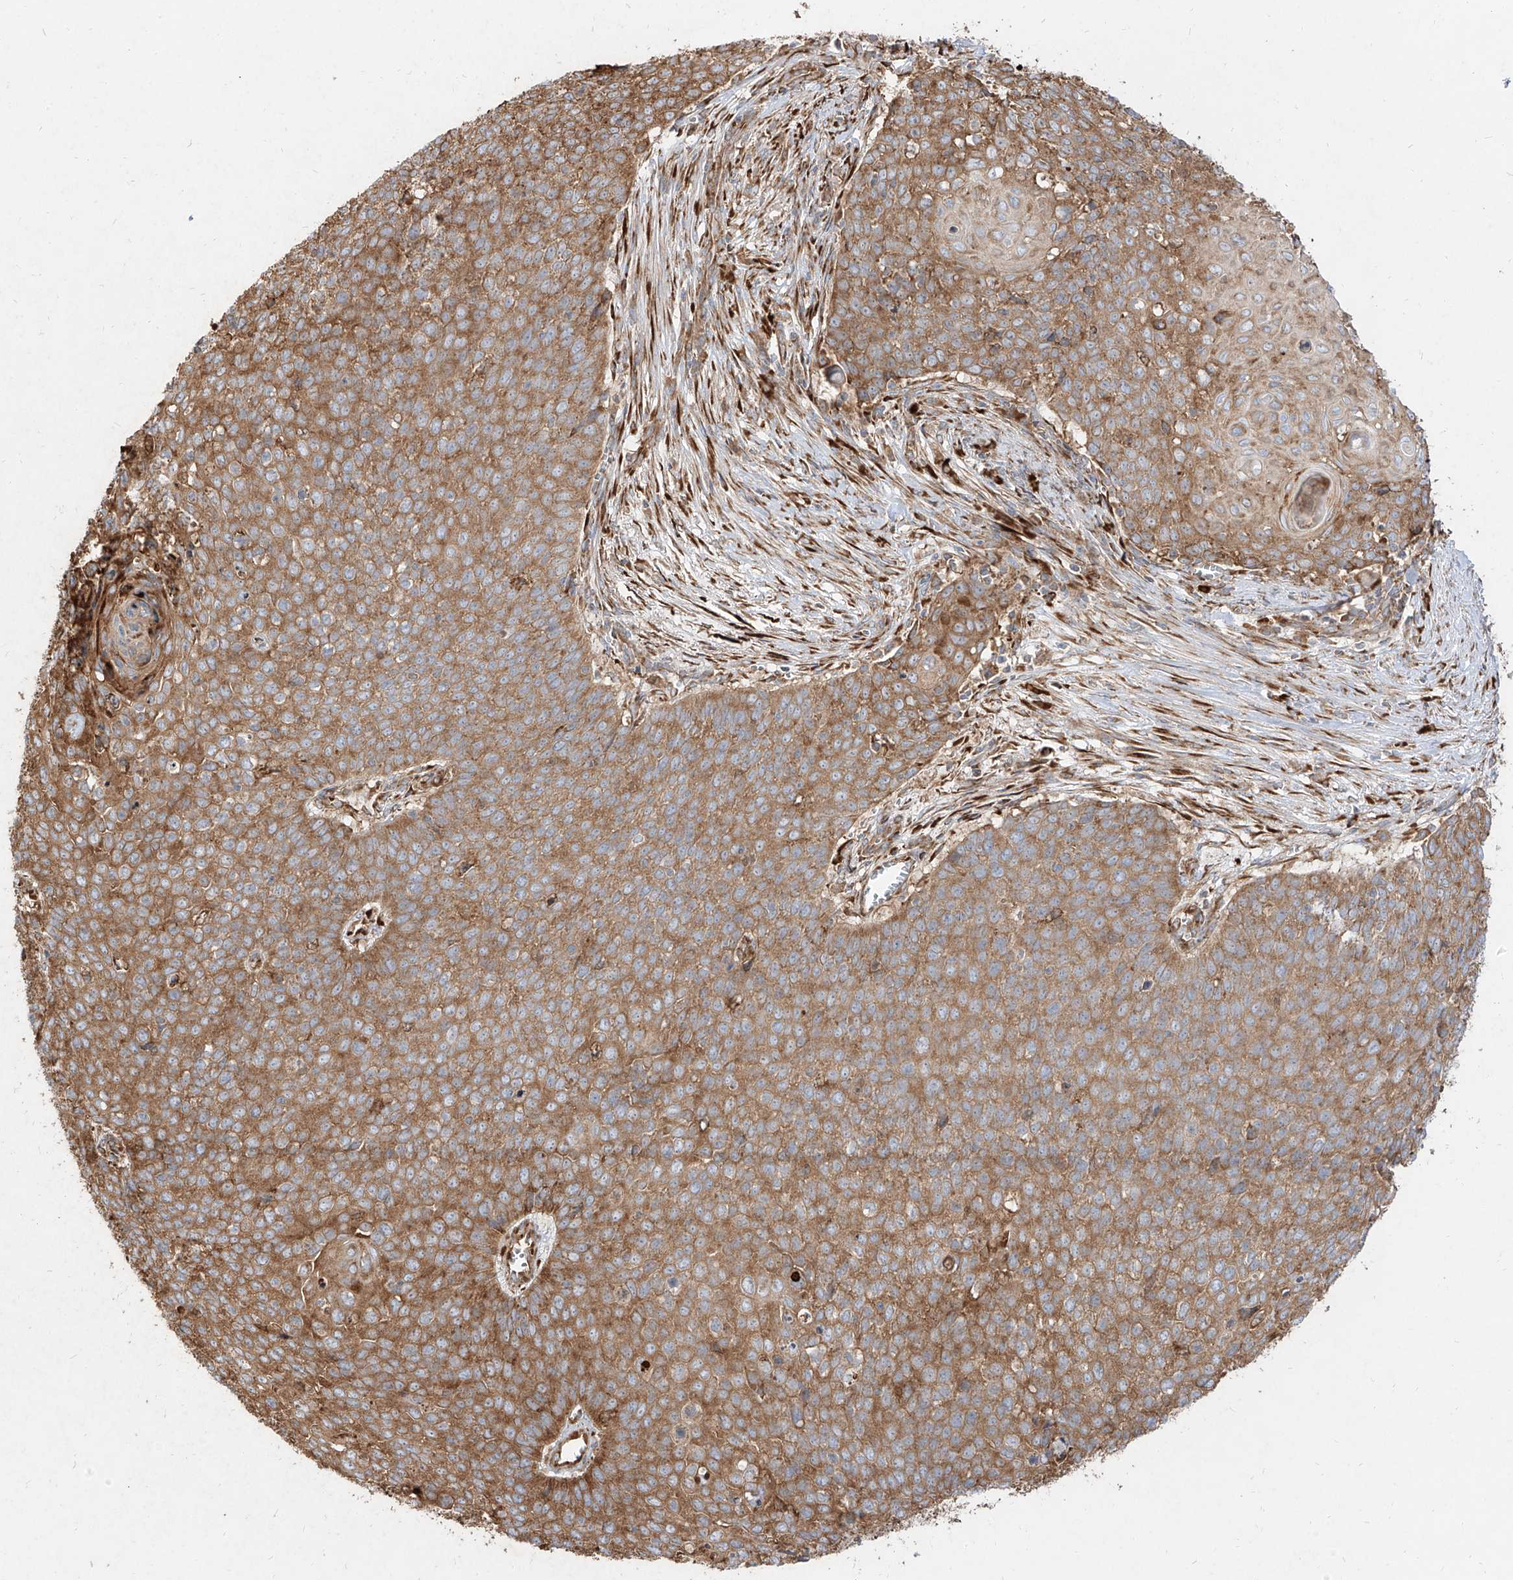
{"staining": {"intensity": "moderate", "quantity": ">75%", "location": "cytoplasmic/membranous"}, "tissue": "cervical cancer", "cell_type": "Tumor cells", "image_type": "cancer", "snomed": [{"axis": "morphology", "description": "Squamous cell carcinoma, NOS"}, {"axis": "topography", "description": "Cervix"}], "caption": "Protein staining of cervical cancer (squamous cell carcinoma) tissue reveals moderate cytoplasmic/membranous expression in about >75% of tumor cells.", "gene": "RPS25", "patient": {"sex": "female", "age": 39}}